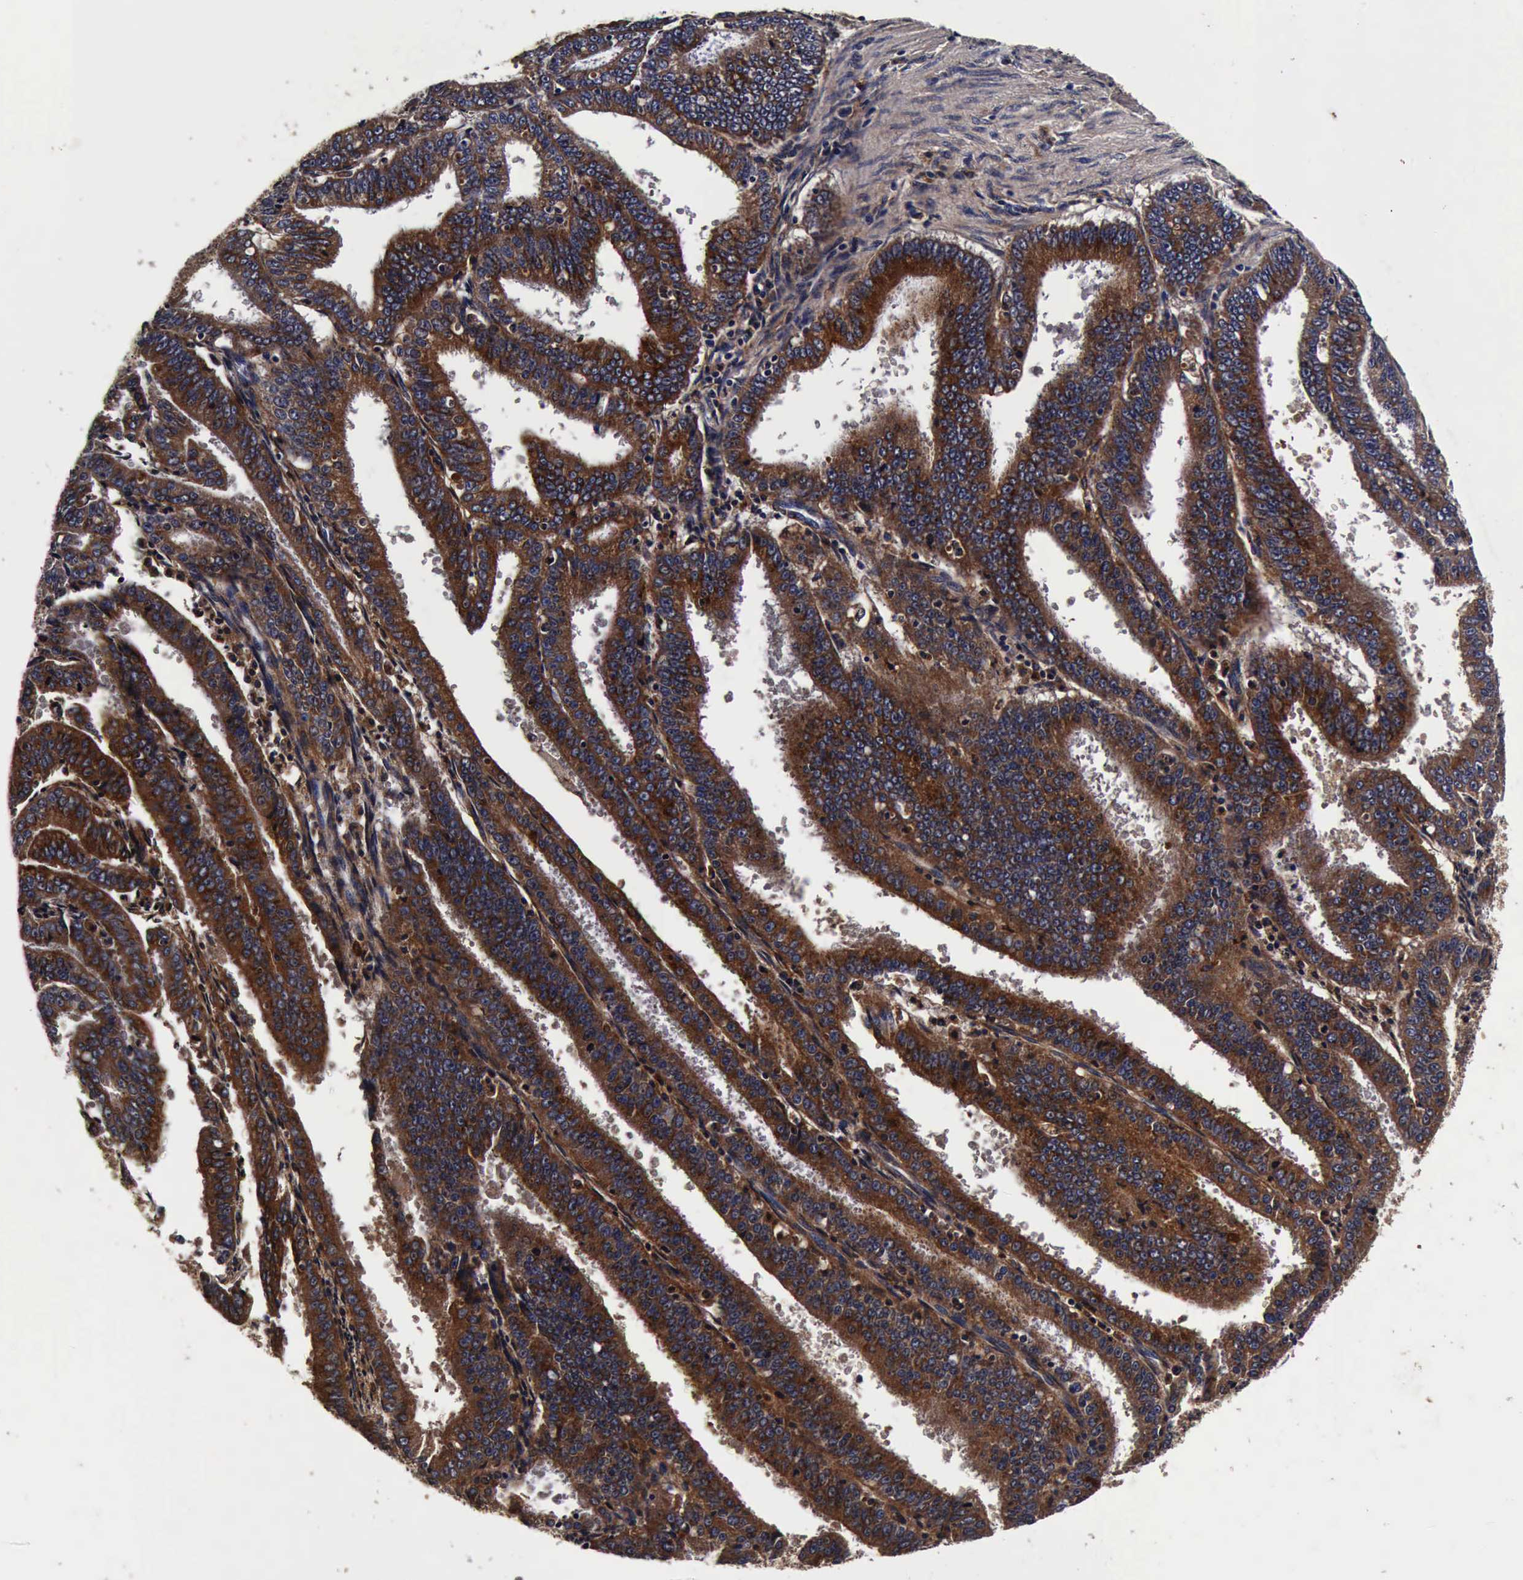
{"staining": {"intensity": "strong", "quantity": ">75%", "location": "cytoplasmic/membranous"}, "tissue": "endometrial cancer", "cell_type": "Tumor cells", "image_type": "cancer", "snomed": [{"axis": "morphology", "description": "Adenocarcinoma, NOS"}, {"axis": "topography", "description": "Endometrium"}], "caption": "Strong cytoplasmic/membranous staining for a protein is appreciated in about >75% of tumor cells of endometrial adenocarcinoma using IHC.", "gene": "CST3", "patient": {"sex": "female", "age": 66}}